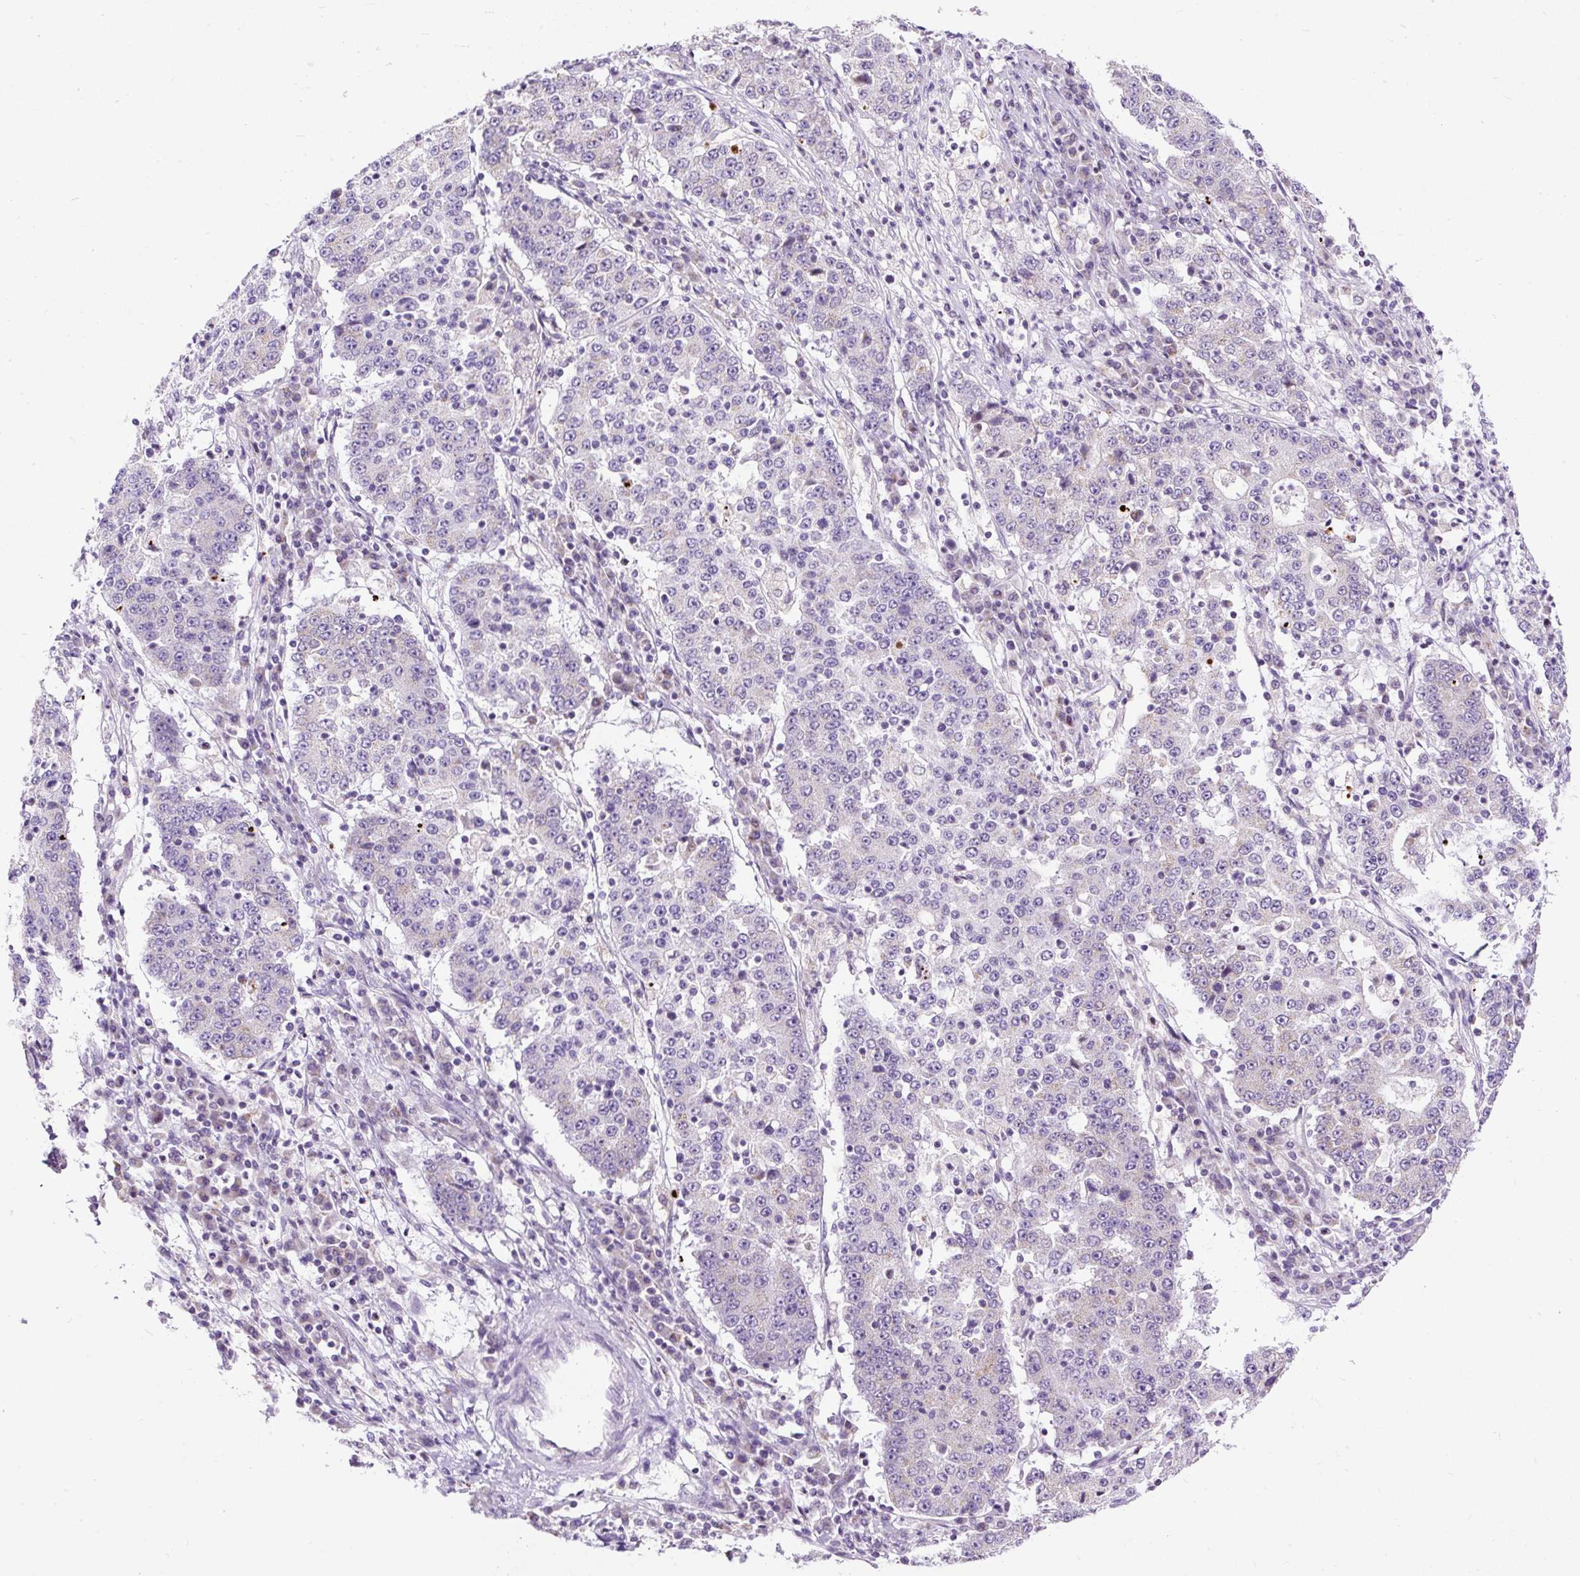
{"staining": {"intensity": "negative", "quantity": "none", "location": "none"}, "tissue": "stomach cancer", "cell_type": "Tumor cells", "image_type": "cancer", "snomed": [{"axis": "morphology", "description": "Adenocarcinoma, NOS"}, {"axis": "topography", "description": "Stomach"}], "caption": "Tumor cells are negative for protein expression in human stomach cancer (adenocarcinoma). Nuclei are stained in blue.", "gene": "FMC1", "patient": {"sex": "male", "age": 59}}